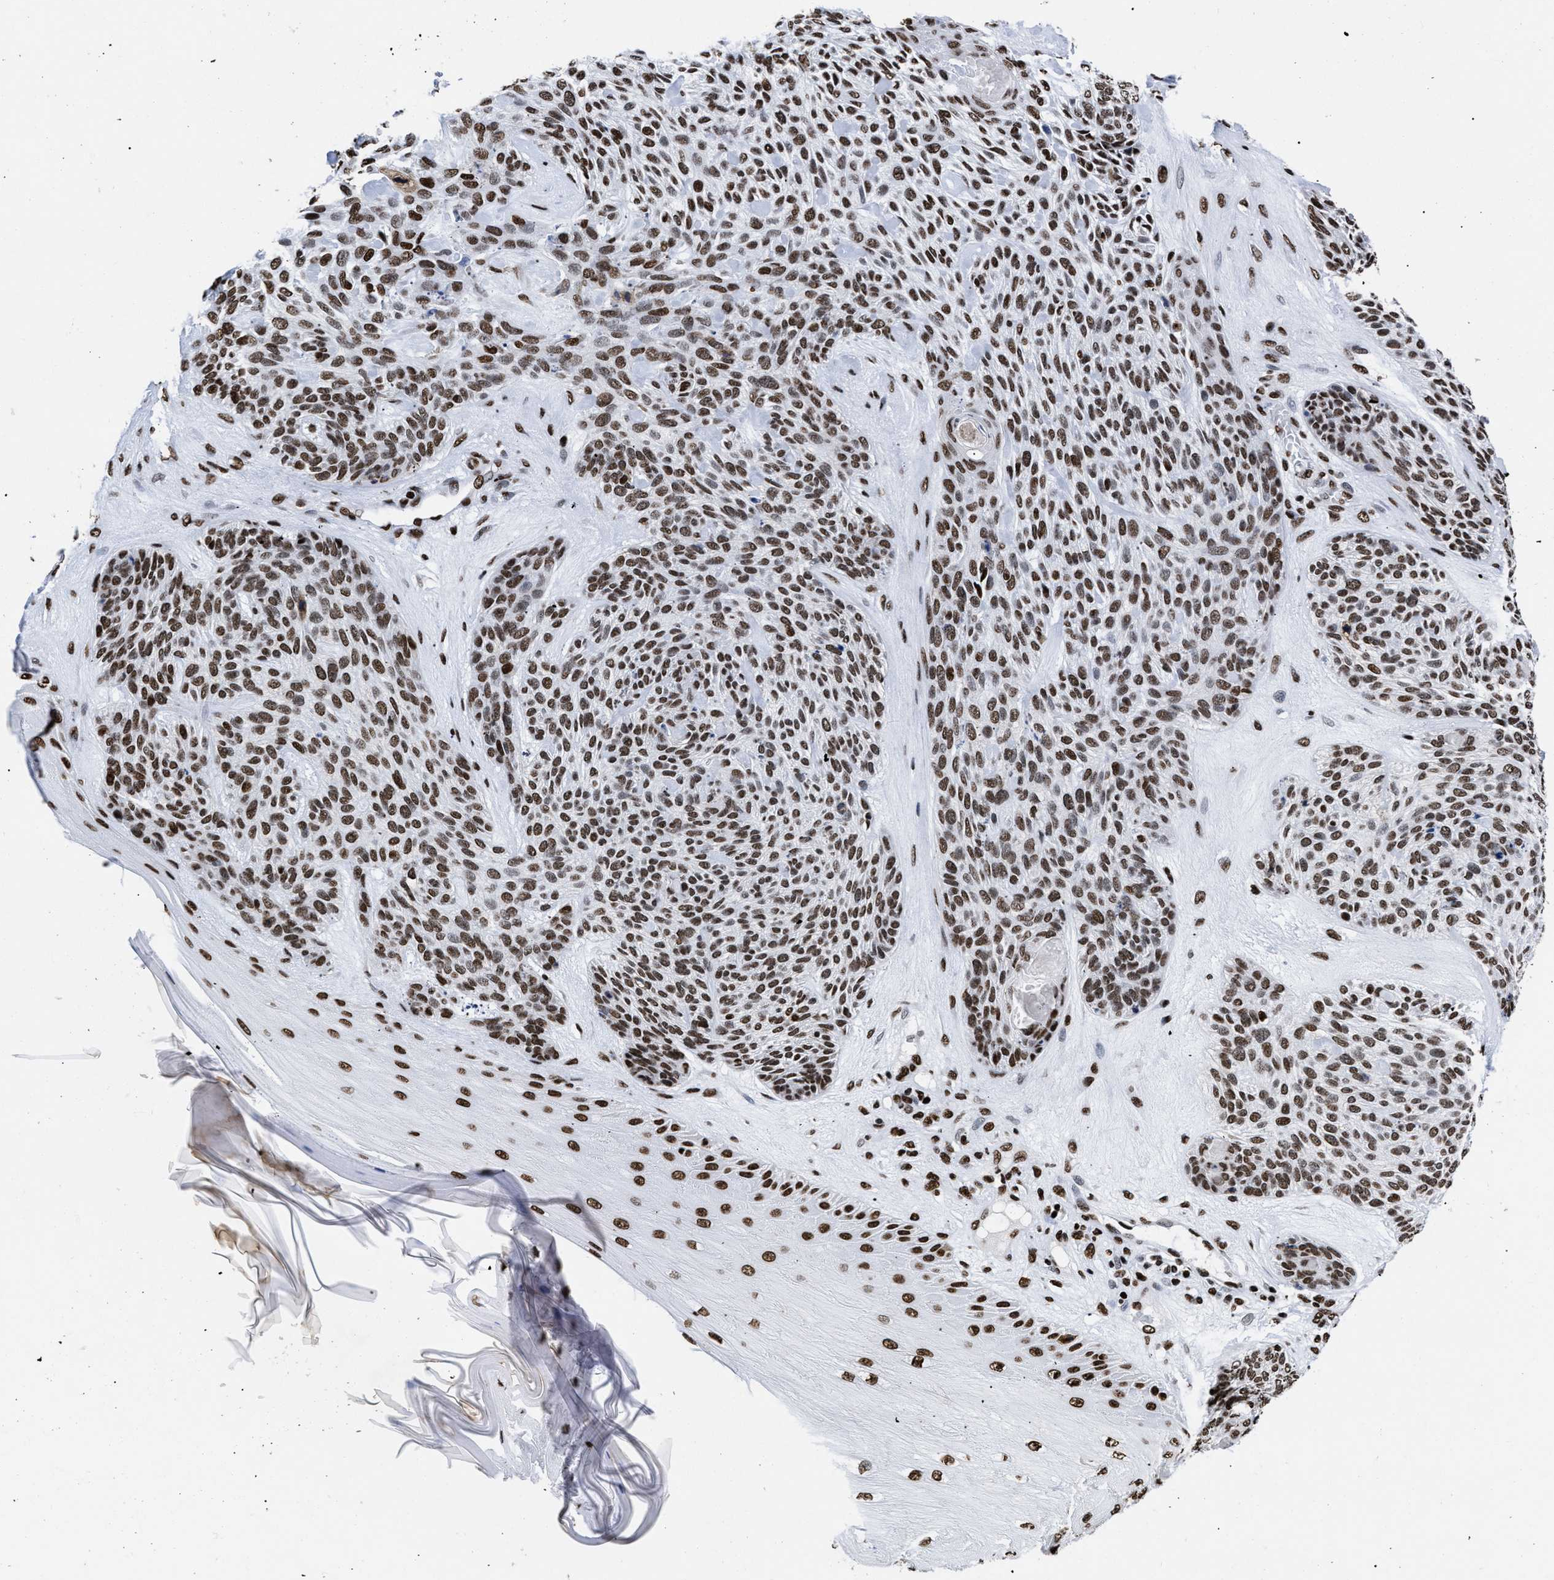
{"staining": {"intensity": "moderate", "quantity": ">75%", "location": "nuclear"}, "tissue": "skin cancer", "cell_type": "Tumor cells", "image_type": "cancer", "snomed": [{"axis": "morphology", "description": "Basal cell carcinoma"}, {"axis": "topography", "description": "Skin"}], "caption": "Immunohistochemistry (IHC) of human skin cancer reveals medium levels of moderate nuclear staining in about >75% of tumor cells.", "gene": "CALHM3", "patient": {"sex": "male", "age": 55}}